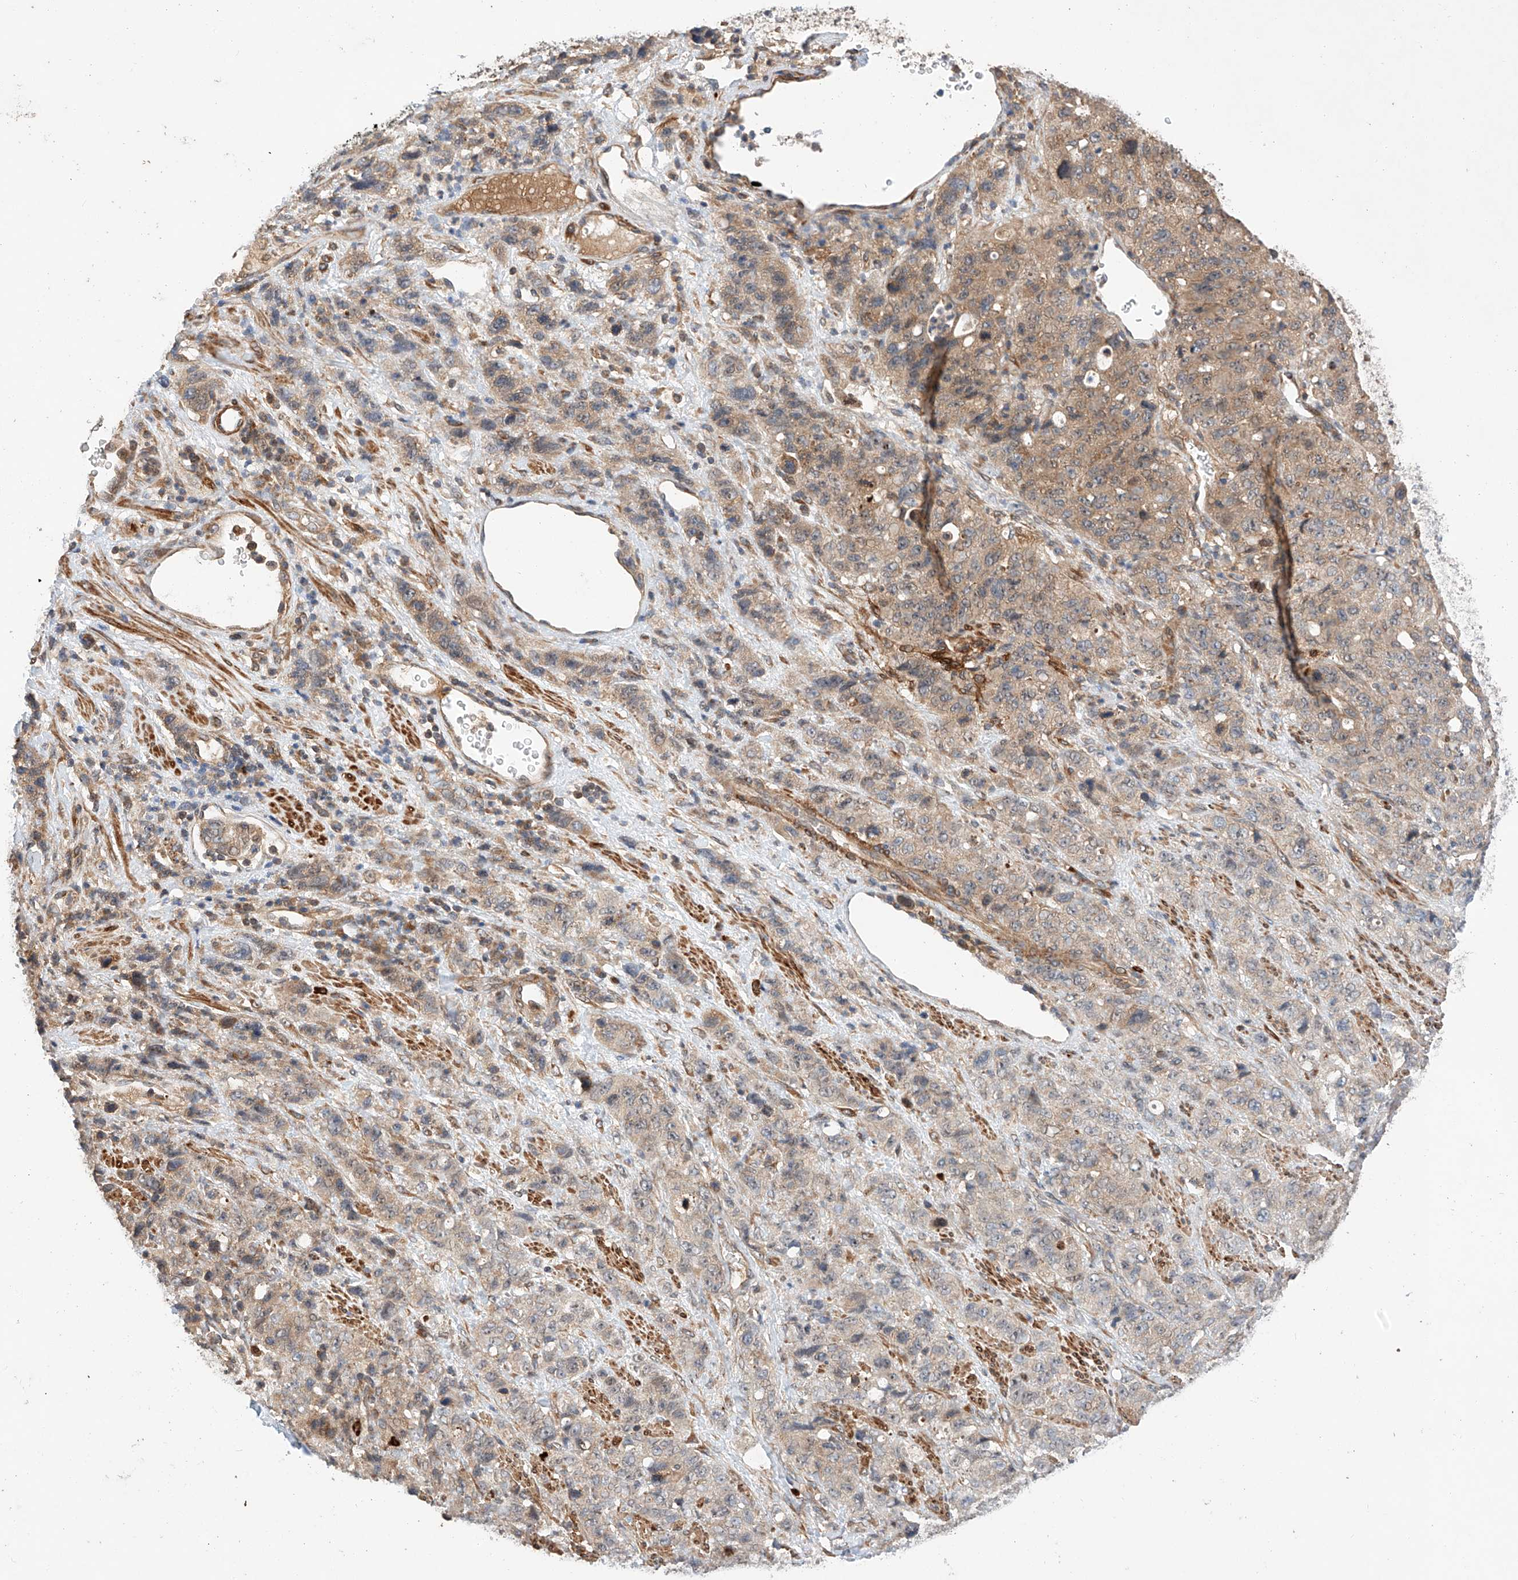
{"staining": {"intensity": "weak", "quantity": ">75%", "location": "cytoplasmic/membranous"}, "tissue": "stomach cancer", "cell_type": "Tumor cells", "image_type": "cancer", "snomed": [{"axis": "morphology", "description": "Adenocarcinoma, NOS"}, {"axis": "topography", "description": "Stomach"}], "caption": "A histopathology image of human stomach cancer stained for a protein reveals weak cytoplasmic/membranous brown staining in tumor cells.", "gene": "RAB23", "patient": {"sex": "male", "age": 48}}